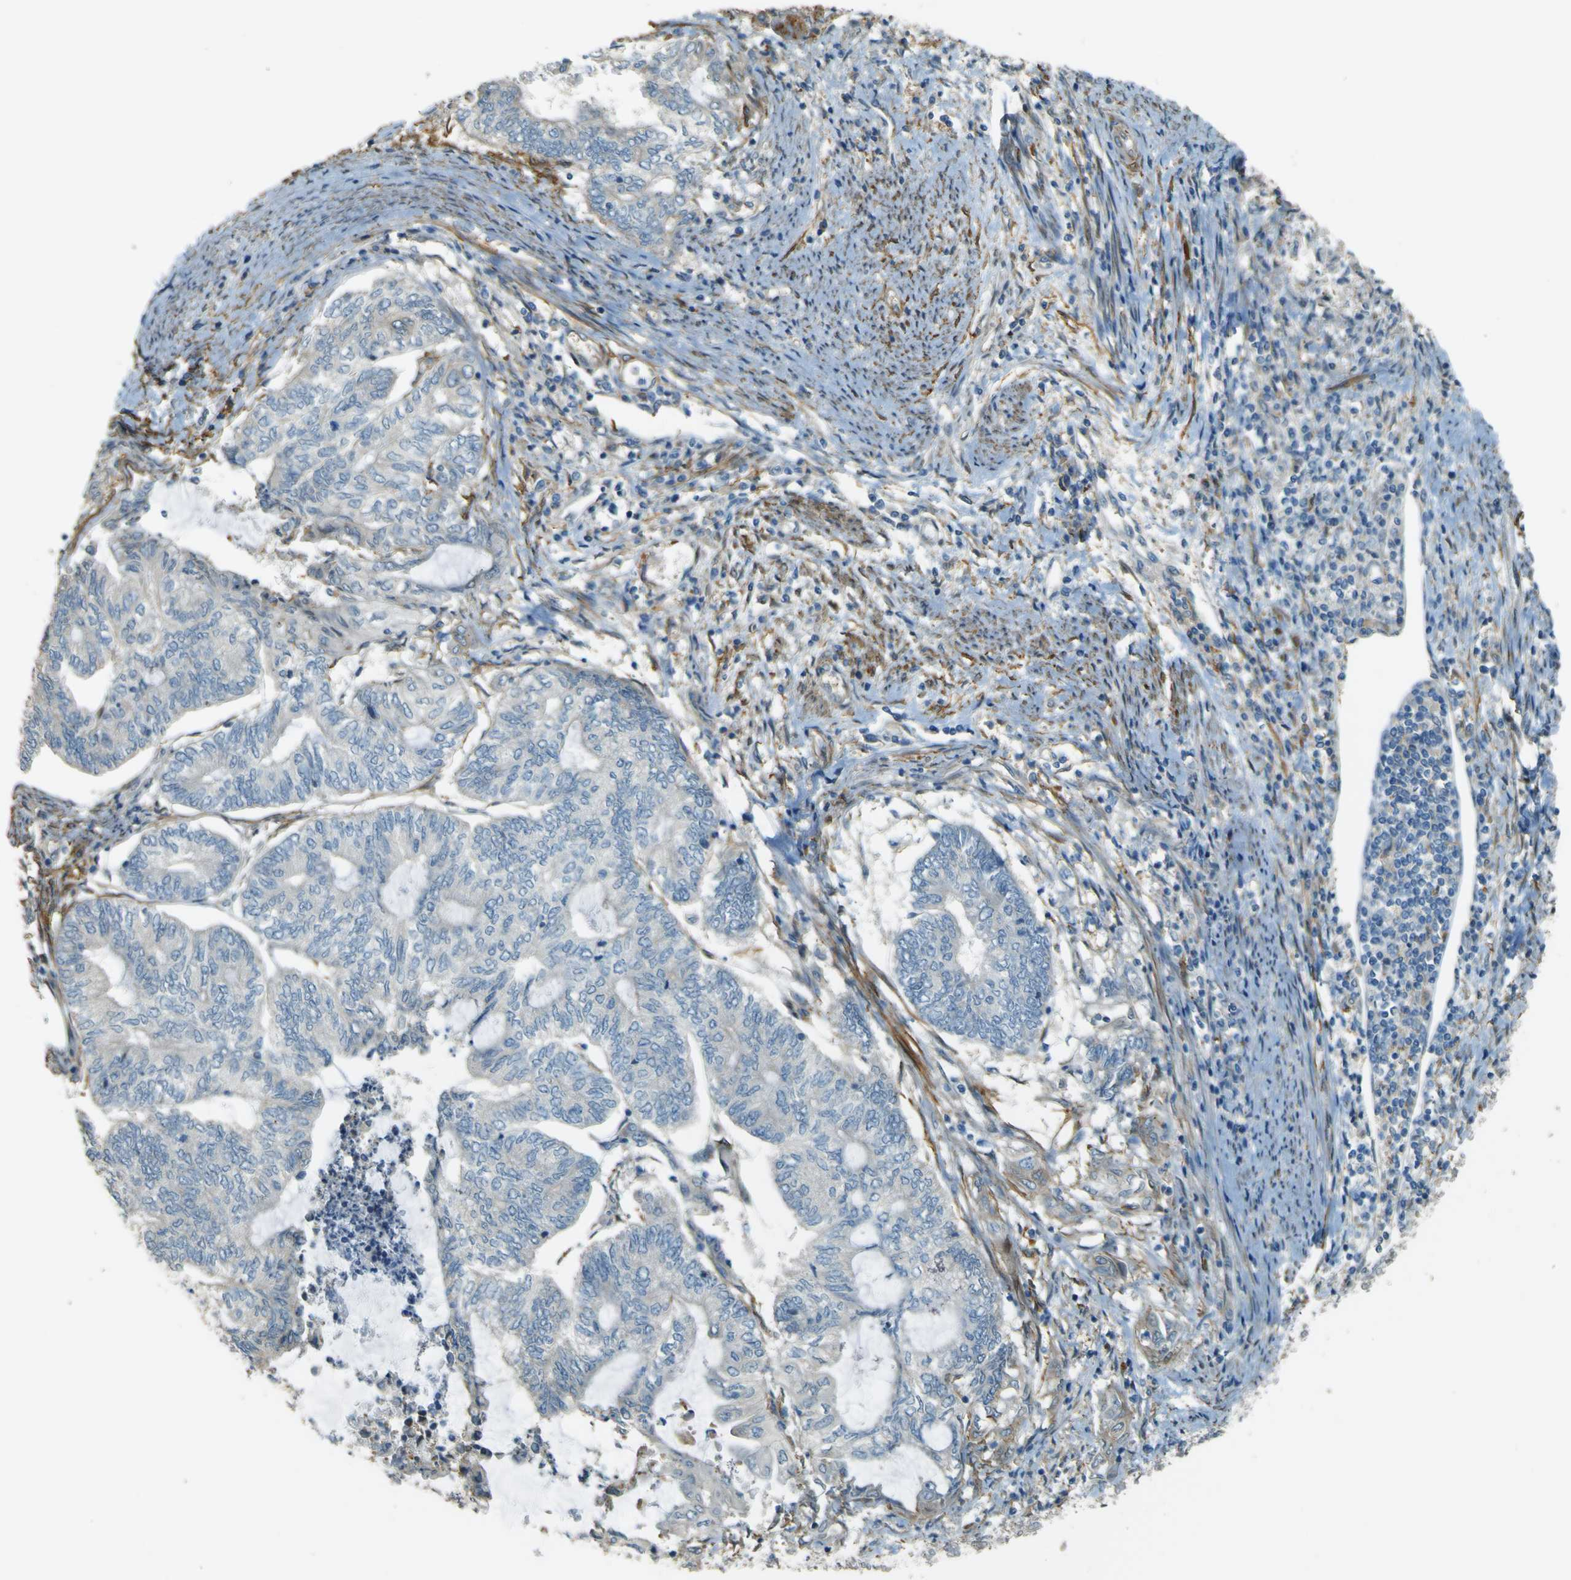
{"staining": {"intensity": "negative", "quantity": "none", "location": "none"}, "tissue": "endometrial cancer", "cell_type": "Tumor cells", "image_type": "cancer", "snomed": [{"axis": "morphology", "description": "Adenocarcinoma, NOS"}, {"axis": "topography", "description": "Uterus"}, {"axis": "topography", "description": "Endometrium"}], "caption": "The immunohistochemistry histopathology image has no significant staining in tumor cells of adenocarcinoma (endometrial) tissue.", "gene": "NEXN", "patient": {"sex": "female", "age": 70}}